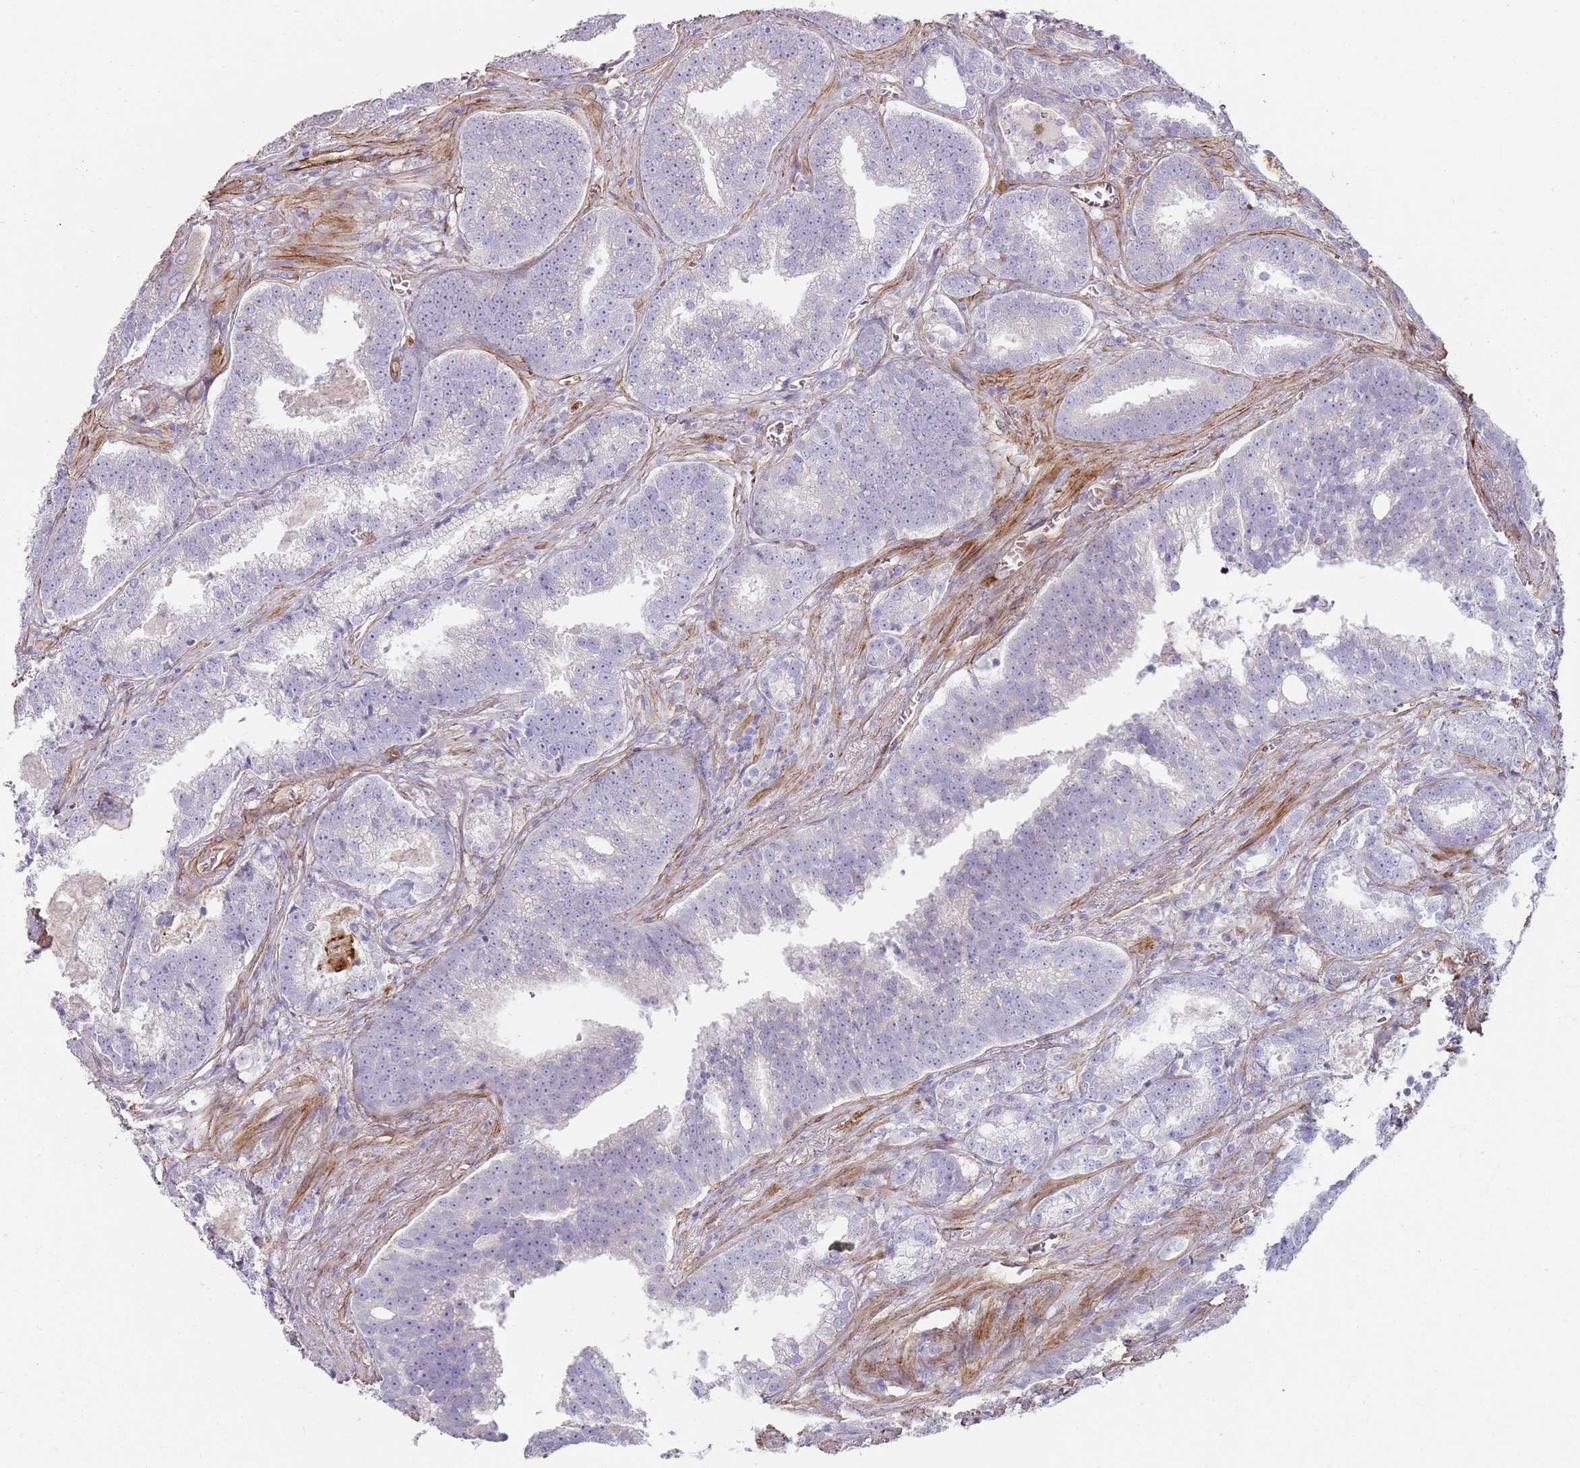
{"staining": {"intensity": "negative", "quantity": "none", "location": "none"}, "tissue": "prostate cancer", "cell_type": "Tumor cells", "image_type": "cancer", "snomed": [{"axis": "morphology", "description": "Adenocarcinoma, High grade"}, {"axis": "topography", "description": "Prostate"}], "caption": "There is no significant expression in tumor cells of prostate cancer.", "gene": "PHLPP2", "patient": {"sex": "male", "age": 67}}